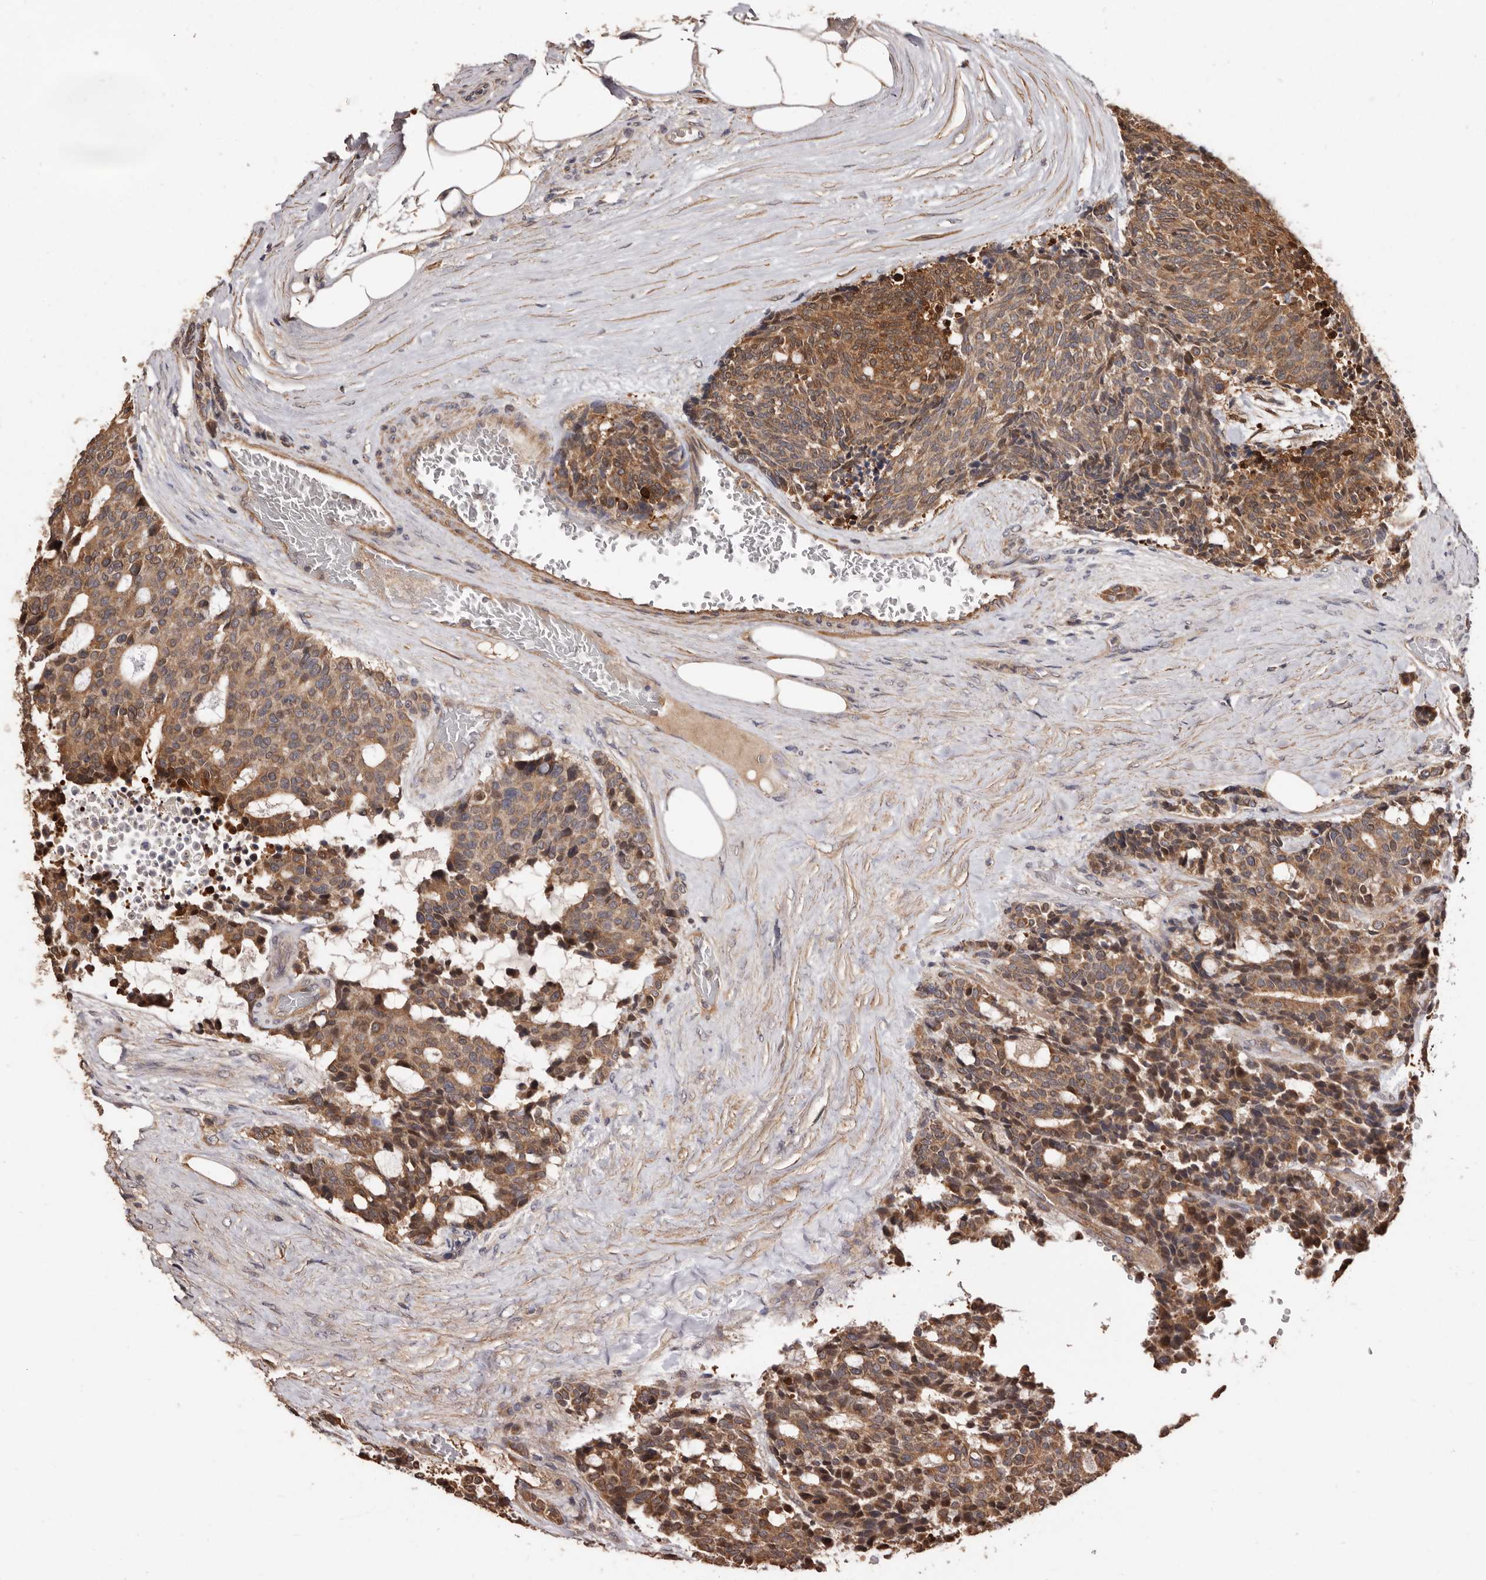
{"staining": {"intensity": "moderate", "quantity": ">75%", "location": "cytoplasmic/membranous"}, "tissue": "carcinoid", "cell_type": "Tumor cells", "image_type": "cancer", "snomed": [{"axis": "morphology", "description": "Carcinoid, malignant, NOS"}, {"axis": "topography", "description": "Pancreas"}], "caption": "About >75% of tumor cells in human malignant carcinoid display moderate cytoplasmic/membranous protein positivity as visualized by brown immunohistochemical staining.", "gene": "COQ8B", "patient": {"sex": "female", "age": 54}}